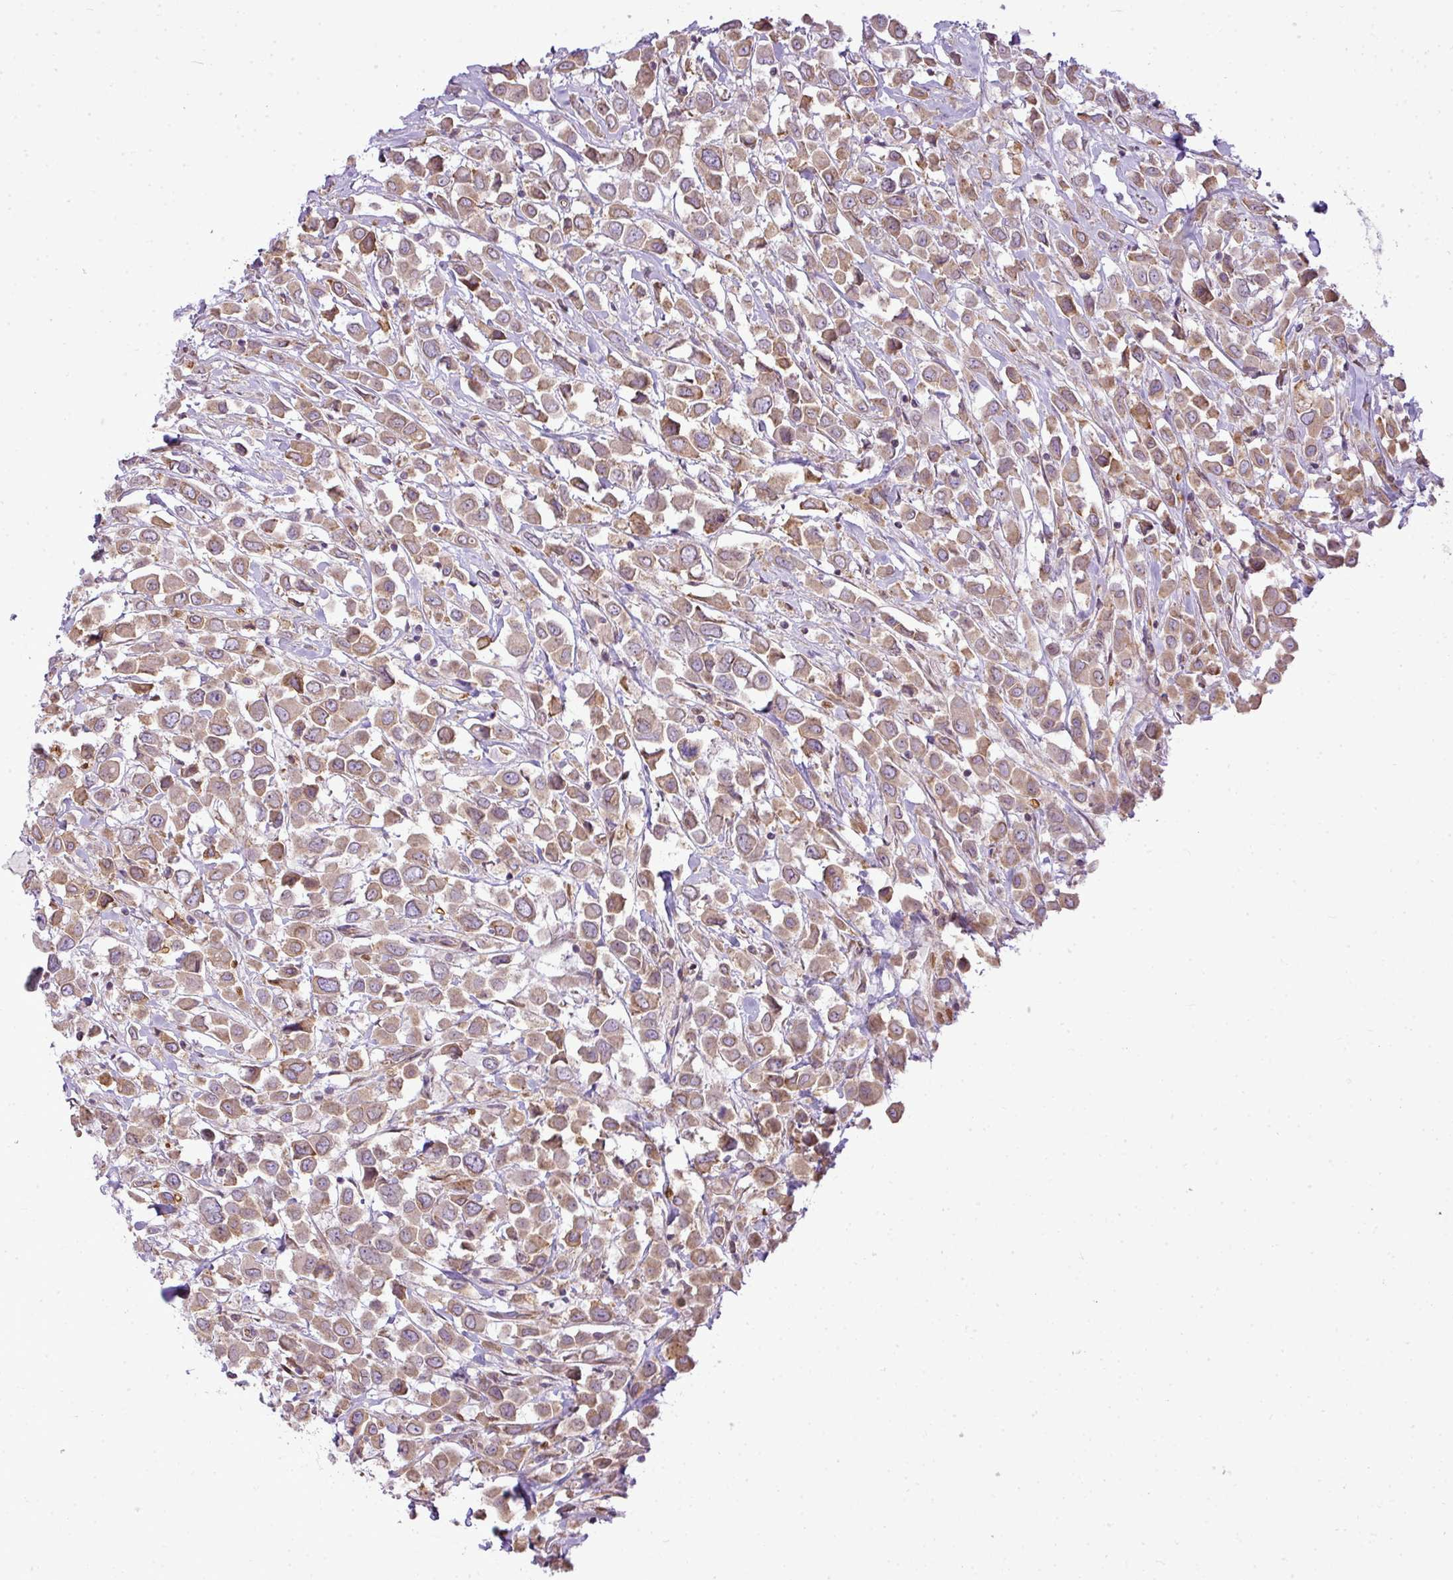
{"staining": {"intensity": "moderate", "quantity": ">75%", "location": "cytoplasmic/membranous"}, "tissue": "breast cancer", "cell_type": "Tumor cells", "image_type": "cancer", "snomed": [{"axis": "morphology", "description": "Duct carcinoma"}, {"axis": "topography", "description": "Breast"}], "caption": "A micrograph of human breast cancer (intraductal carcinoma) stained for a protein displays moderate cytoplasmic/membranous brown staining in tumor cells.", "gene": "COX18", "patient": {"sex": "female", "age": 61}}